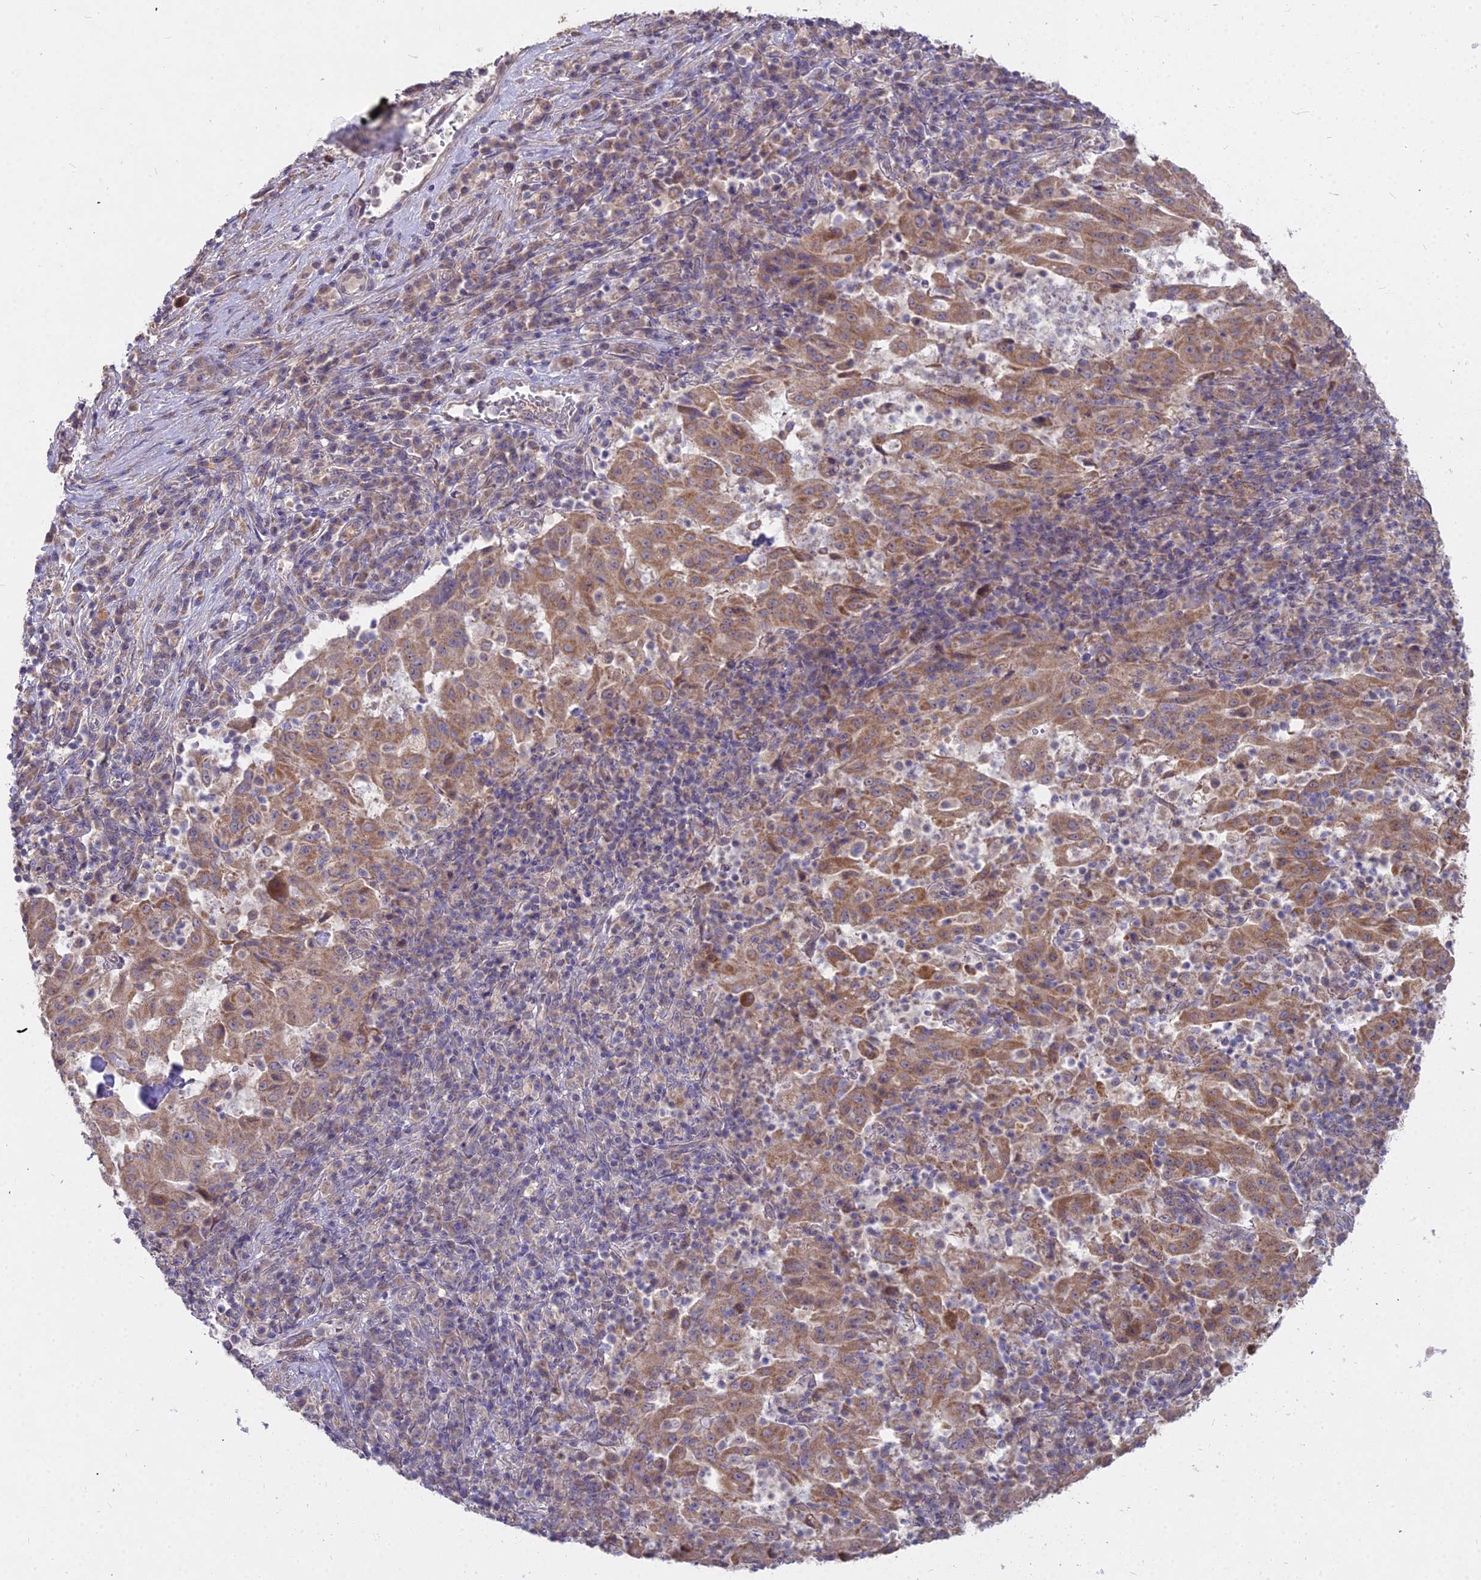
{"staining": {"intensity": "moderate", "quantity": ">75%", "location": "cytoplasmic/membranous"}, "tissue": "pancreatic cancer", "cell_type": "Tumor cells", "image_type": "cancer", "snomed": [{"axis": "morphology", "description": "Adenocarcinoma, NOS"}, {"axis": "topography", "description": "Pancreas"}], "caption": "Protein expression analysis of pancreatic cancer exhibits moderate cytoplasmic/membranous staining in about >75% of tumor cells.", "gene": "MICU2", "patient": {"sex": "male", "age": 63}}